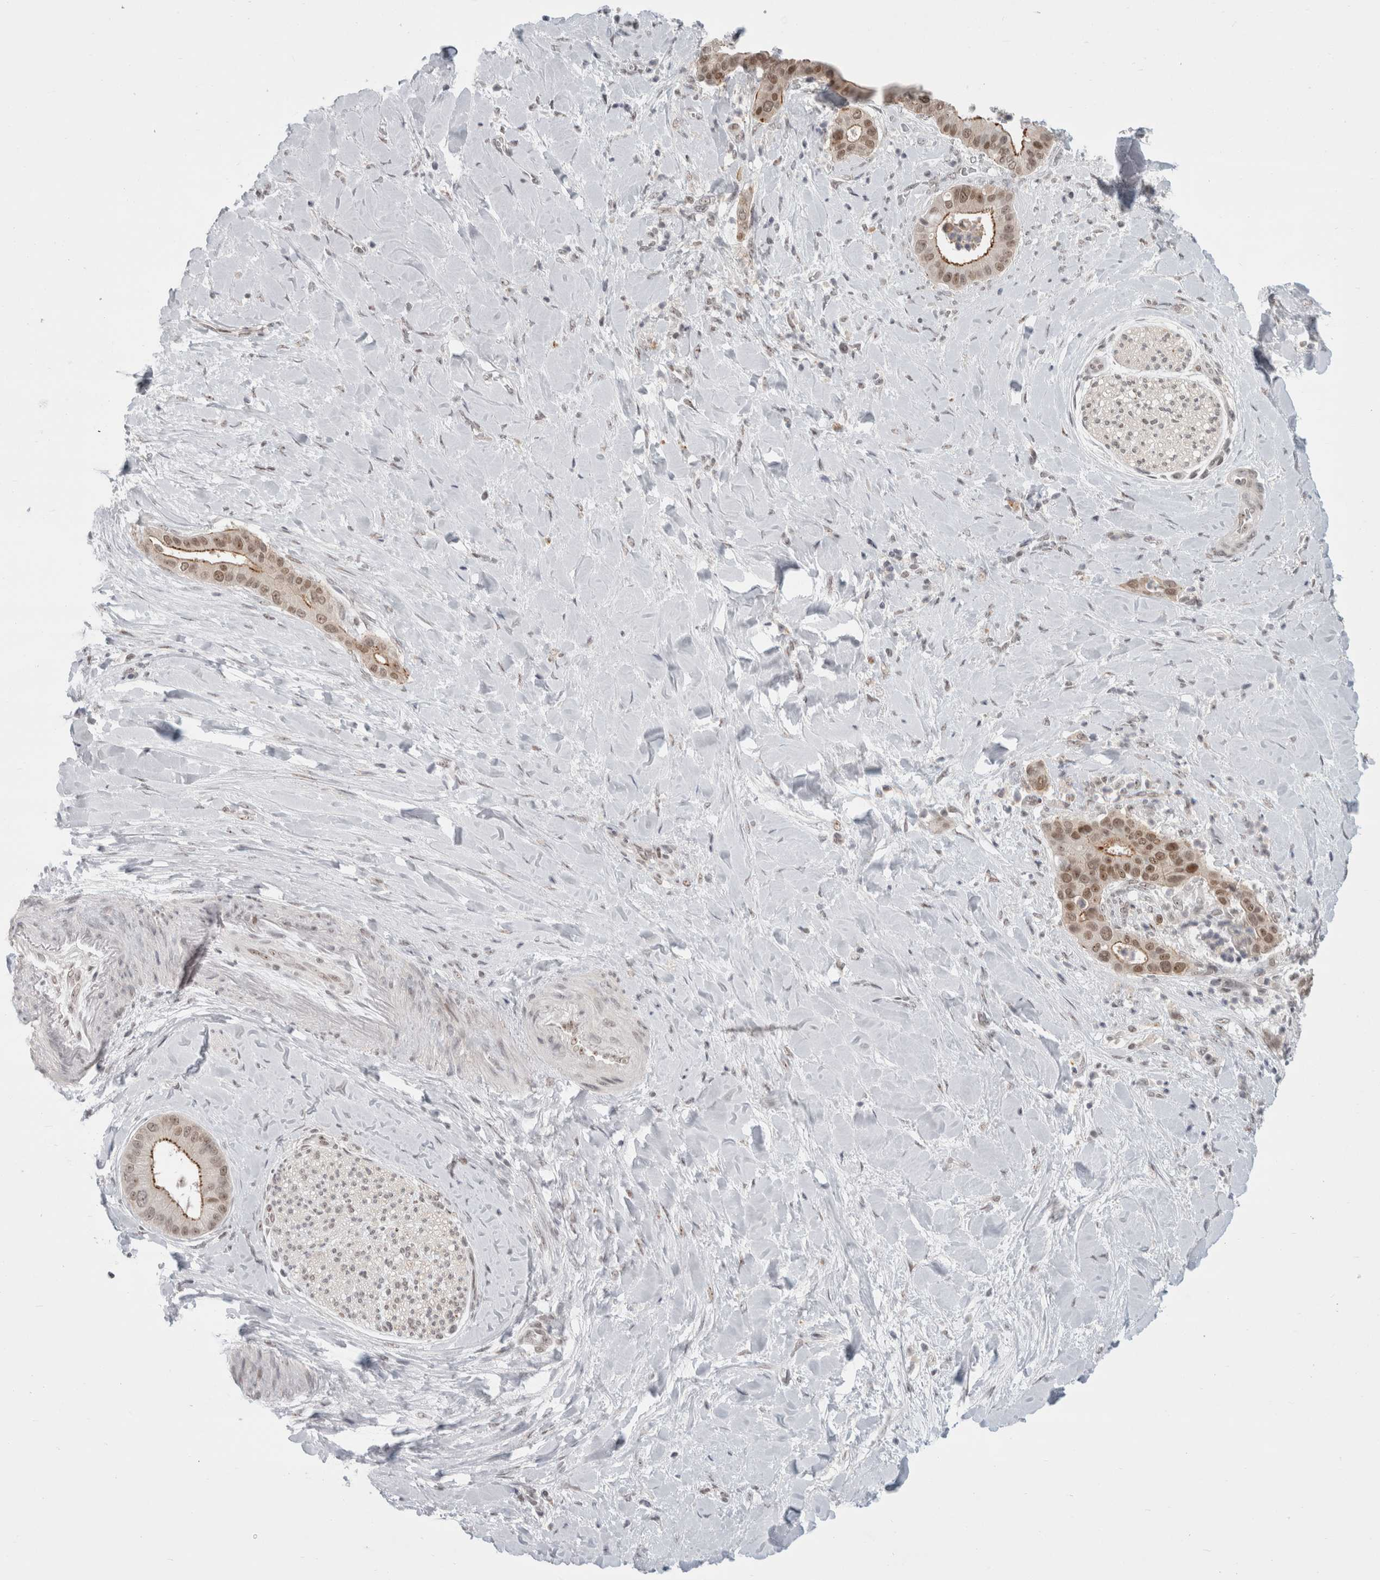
{"staining": {"intensity": "moderate", "quantity": ">75%", "location": "cytoplasmic/membranous,nuclear"}, "tissue": "liver cancer", "cell_type": "Tumor cells", "image_type": "cancer", "snomed": [{"axis": "morphology", "description": "Cholangiocarcinoma"}, {"axis": "topography", "description": "Liver"}], "caption": "IHC (DAB (3,3'-diaminobenzidine)) staining of human liver cancer shows moderate cytoplasmic/membranous and nuclear protein positivity in about >75% of tumor cells.", "gene": "SENP6", "patient": {"sex": "female", "age": 54}}